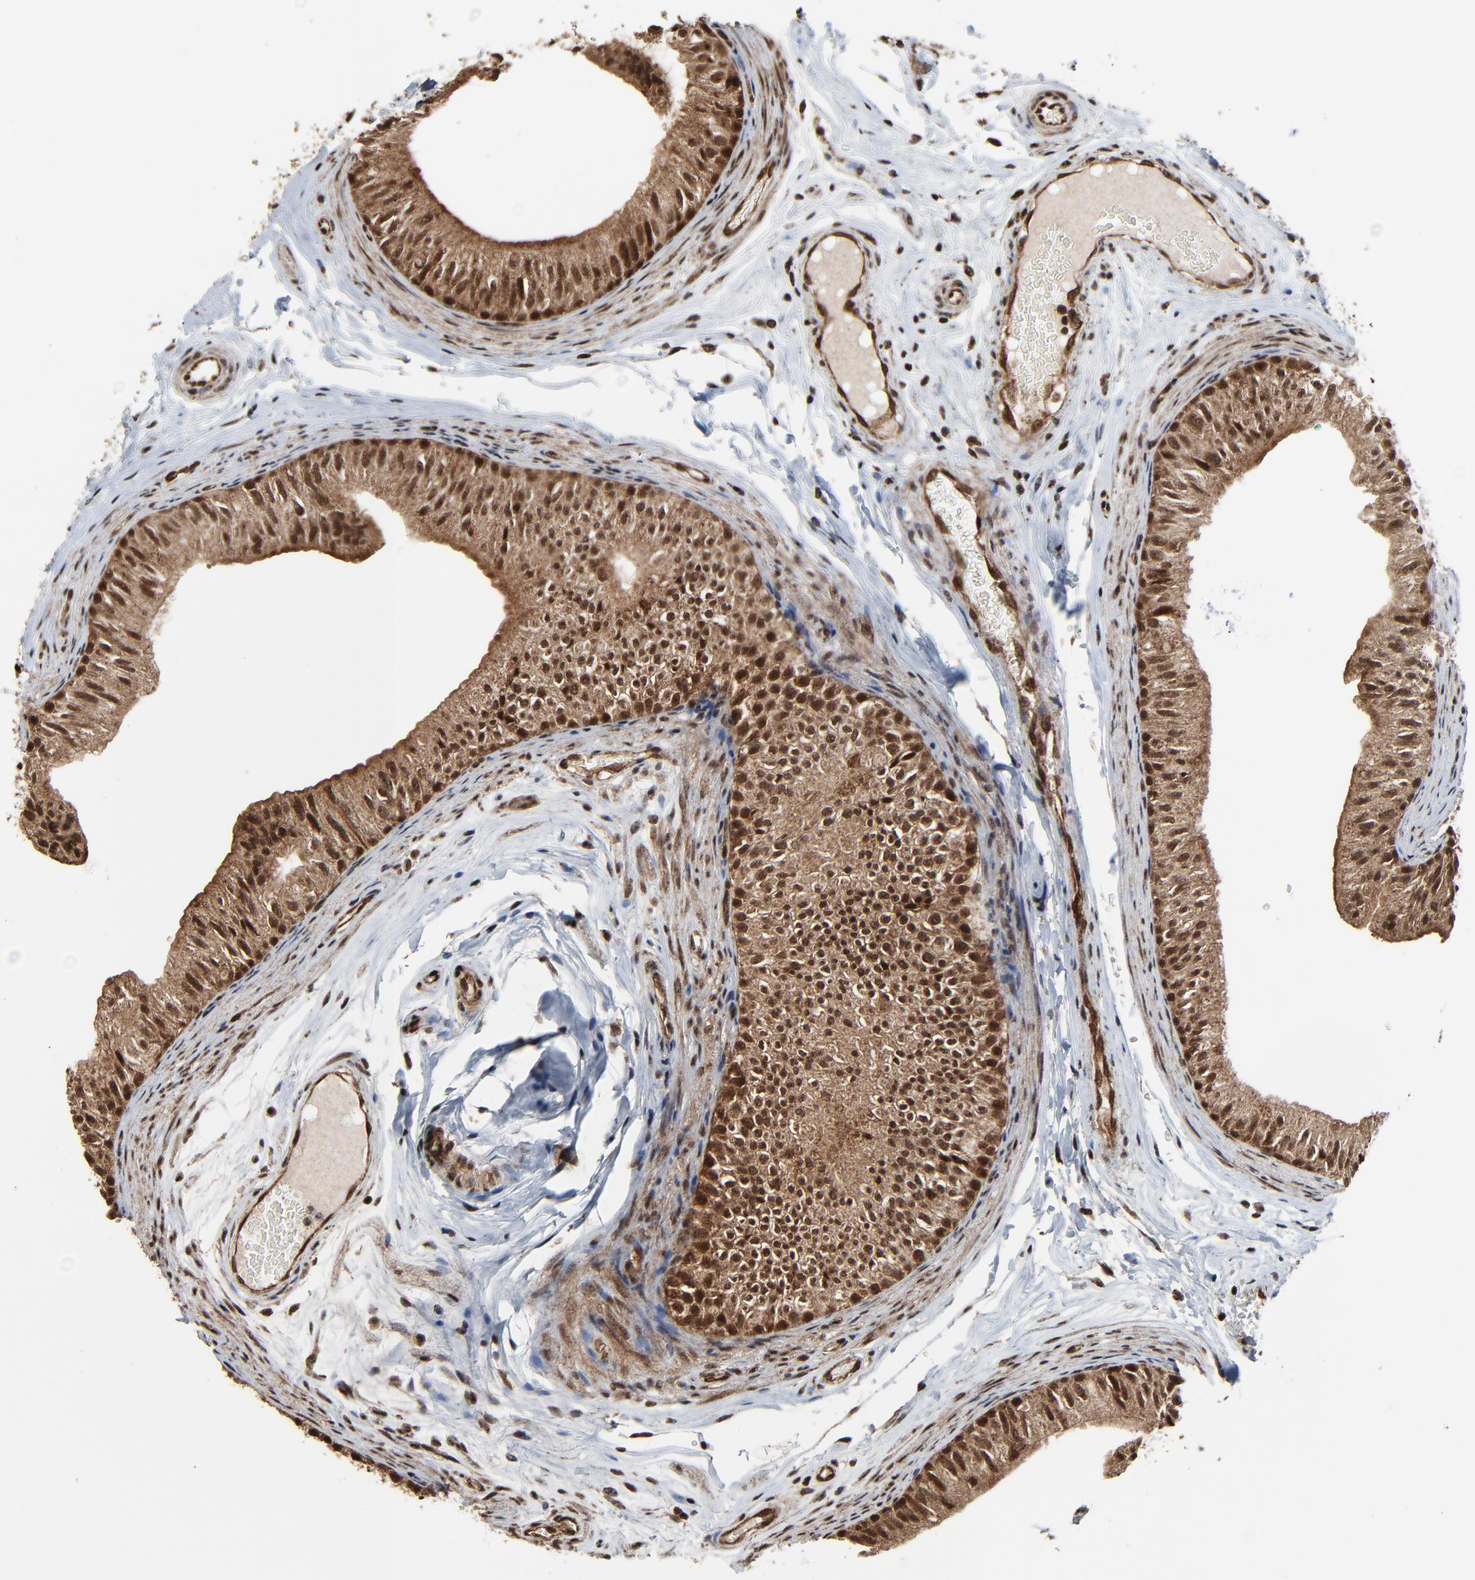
{"staining": {"intensity": "moderate", "quantity": ">75%", "location": "cytoplasmic/membranous,nuclear"}, "tissue": "epididymis", "cell_type": "Glandular cells", "image_type": "normal", "snomed": [{"axis": "morphology", "description": "Normal tissue, NOS"}, {"axis": "topography", "description": "Testis"}, {"axis": "topography", "description": "Epididymis"}], "caption": "Protein expression analysis of normal epididymis shows moderate cytoplasmic/membranous,nuclear expression in about >75% of glandular cells.", "gene": "RHOJ", "patient": {"sex": "male", "age": 36}}